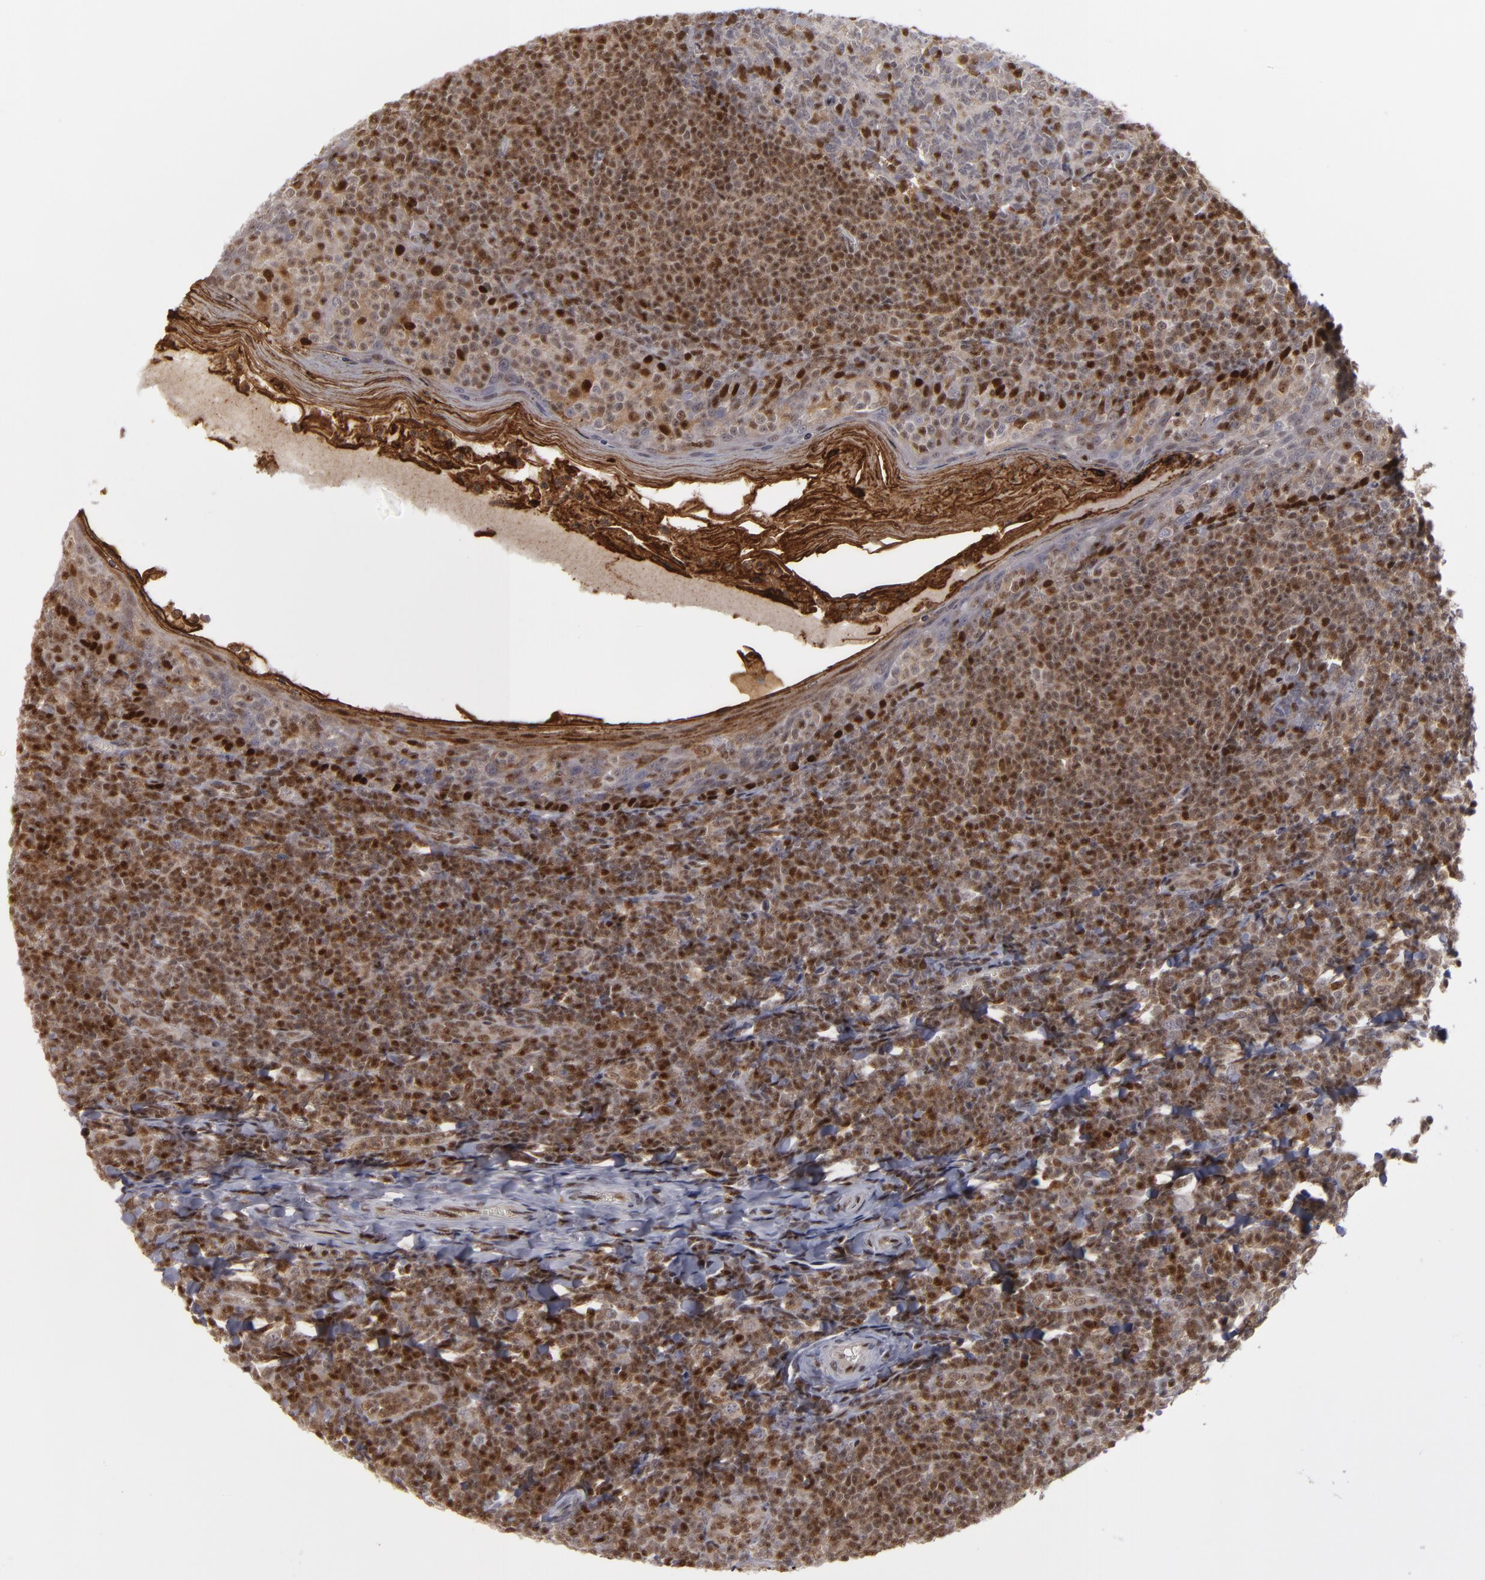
{"staining": {"intensity": "moderate", "quantity": ">75%", "location": "cytoplasmic/membranous,nuclear"}, "tissue": "tonsil", "cell_type": "Germinal center cells", "image_type": "normal", "snomed": [{"axis": "morphology", "description": "Normal tissue, NOS"}, {"axis": "topography", "description": "Tonsil"}], "caption": "Immunohistochemistry (DAB) staining of unremarkable human tonsil shows moderate cytoplasmic/membranous,nuclear protein positivity in about >75% of germinal center cells. Nuclei are stained in blue.", "gene": "GSR", "patient": {"sex": "male", "age": 31}}